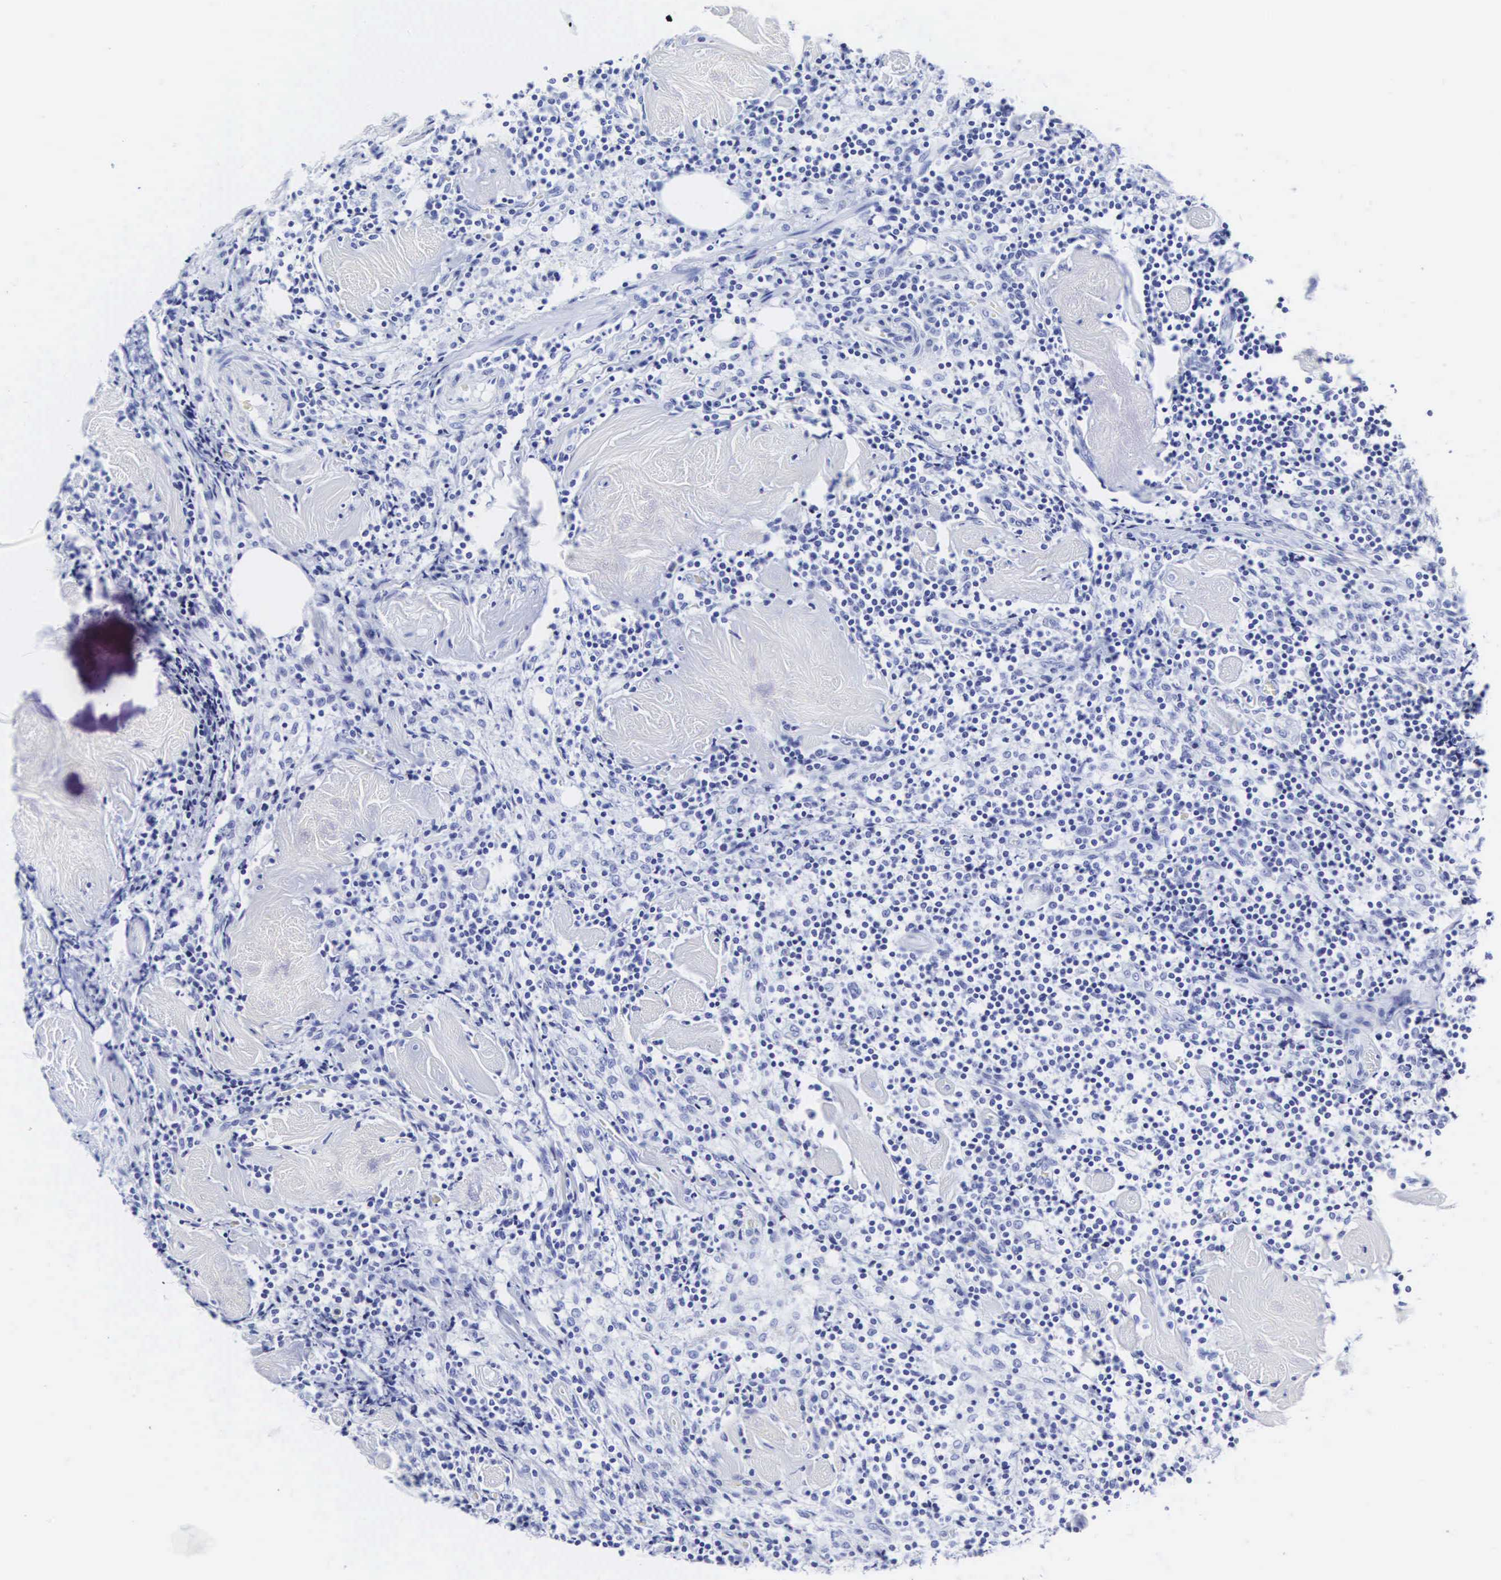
{"staining": {"intensity": "negative", "quantity": "none", "location": "none"}, "tissue": "lymph node", "cell_type": "Germinal center cells", "image_type": "normal", "snomed": [{"axis": "morphology", "description": "Normal tissue, NOS"}, {"axis": "topography", "description": "Lymph node"}], "caption": "Immunohistochemistry of benign lymph node shows no positivity in germinal center cells. (Brightfield microscopy of DAB (3,3'-diaminobenzidine) immunohistochemistry at high magnification).", "gene": "CGB3", "patient": {"sex": "male", "age": 67}}